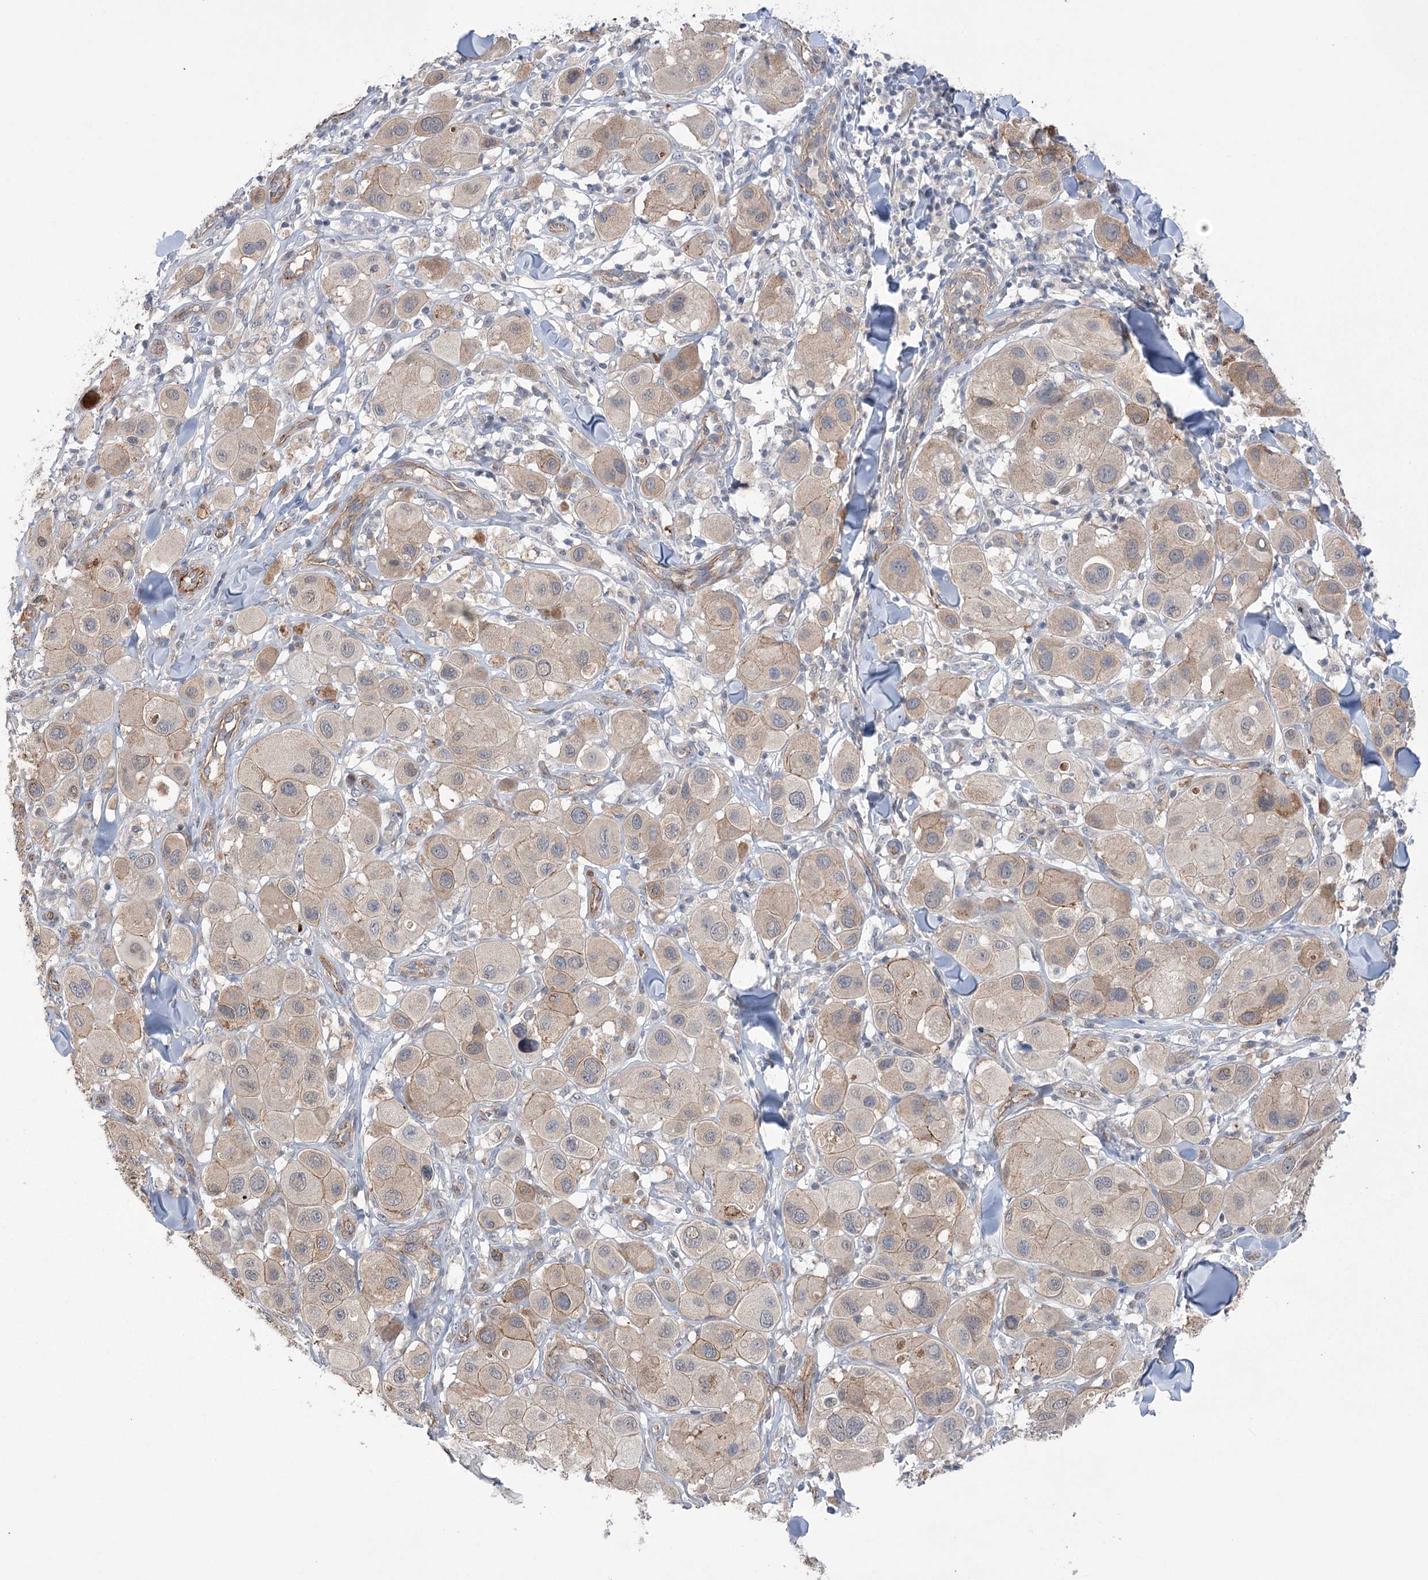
{"staining": {"intensity": "weak", "quantity": "25%-75%", "location": "cytoplasmic/membranous"}, "tissue": "melanoma", "cell_type": "Tumor cells", "image_type": "cancer", "snomed": [{"axis": "morphology", "description": "Malignant melanoma, Metastatic site"}, {"axis": "topography", "description": "Skin"}], "caption": "About 25%-75% of tumor cells in melanoma reveal weak cytoplasmic/membranous protein positivity as visualized by brown immunohistochemical staining.", "gene": "TRIM71", "patient": {"sex": "male", "age": 41}}